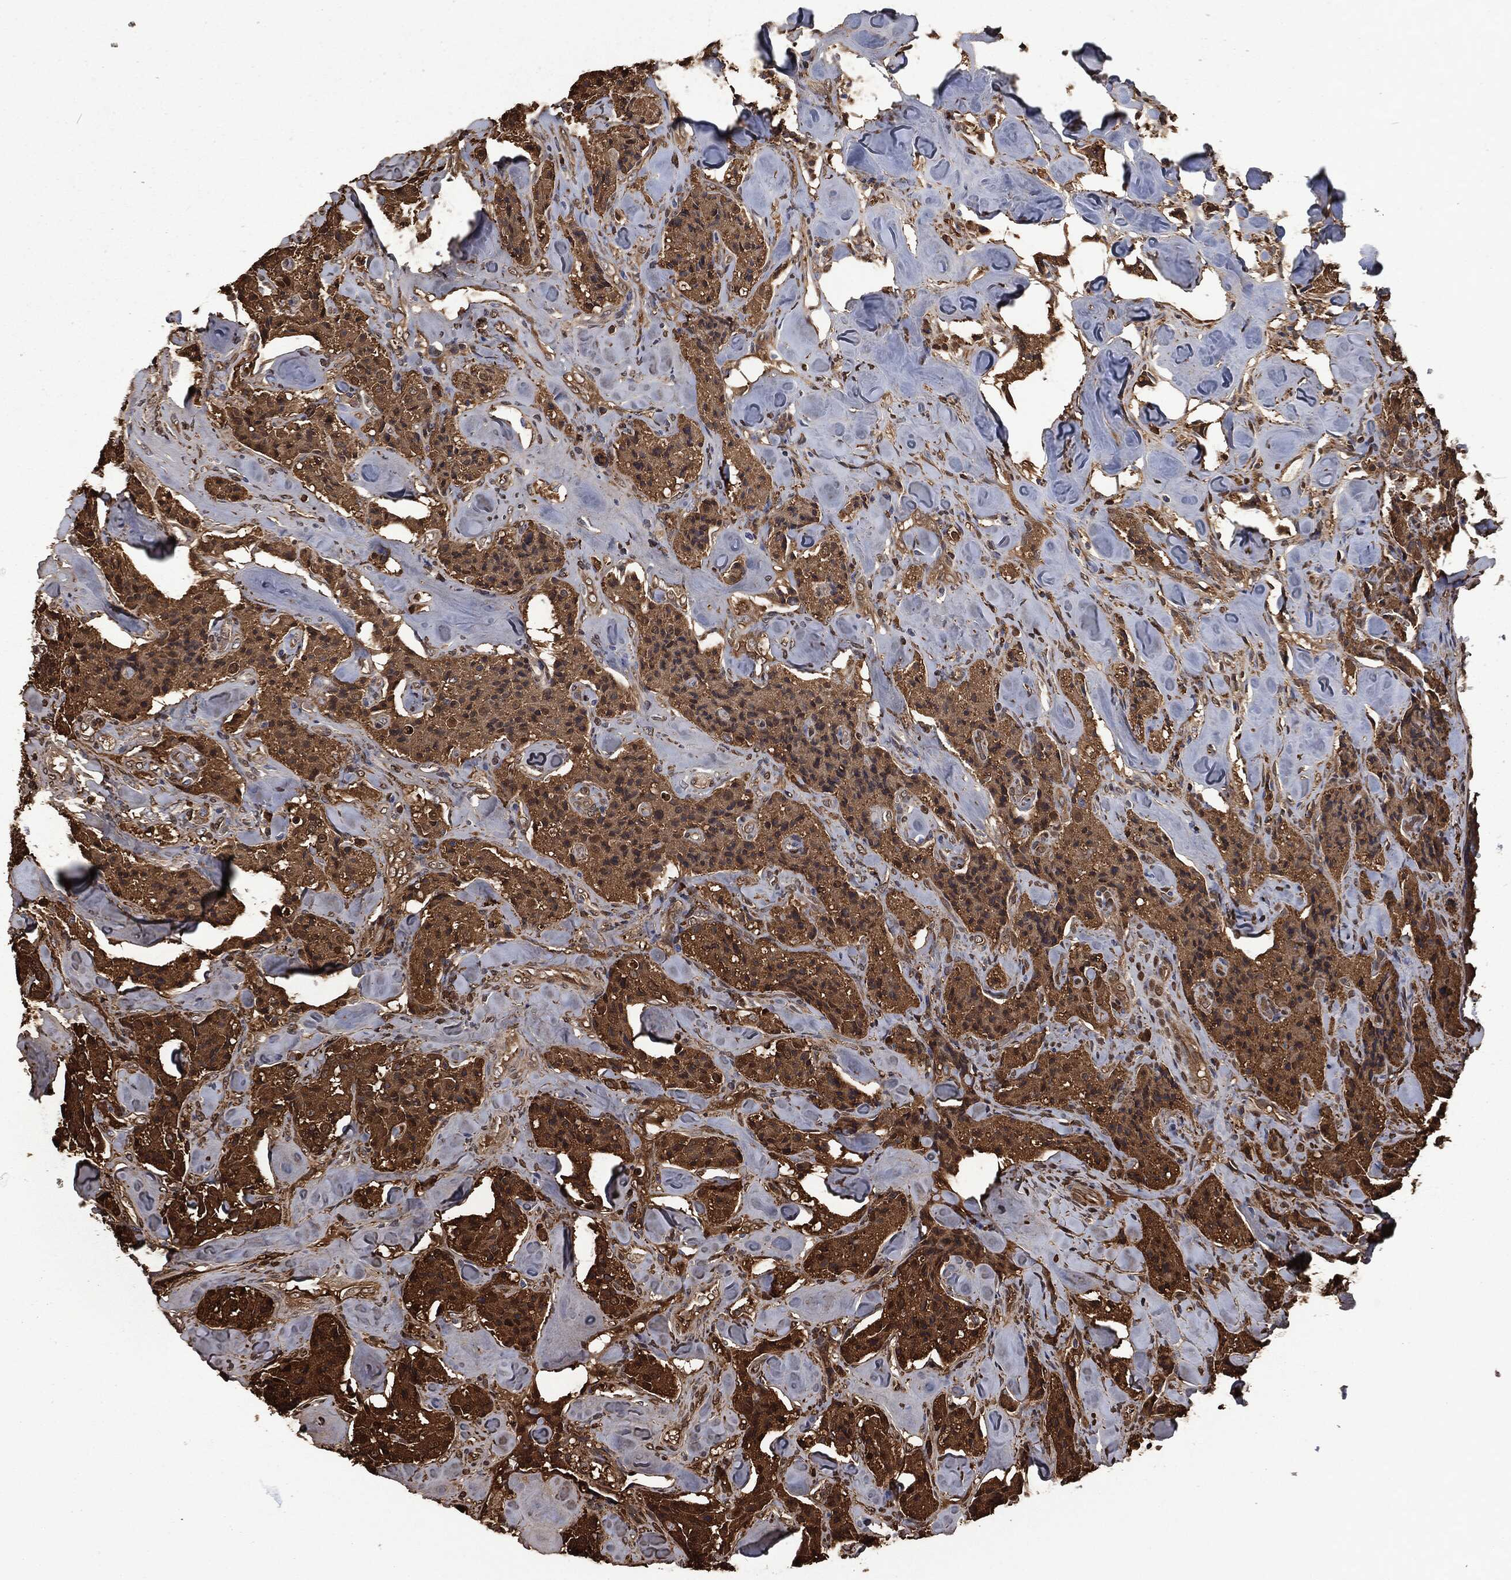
{"staining": {"intensity": "strong", "quantity": "25%-75%", "location": "cytoplasmic/membranous"}, "tissue": "carcinoid", "cell_type": "Tumor cells", "image_type": "cancer", "snomed": [{"axis": "morphology", "description": "Carcinoid, malignant, NOS"}, {"axis": "topography", "description": "Pancreas"}], "caption": "Tumor cells display high levels of strong cytoplasmic/membranous expression in about 25%-75% of cells in malignant carcinoid.", "gene": "PRDX4", "patient": {"sex": "male", "age": 41}}